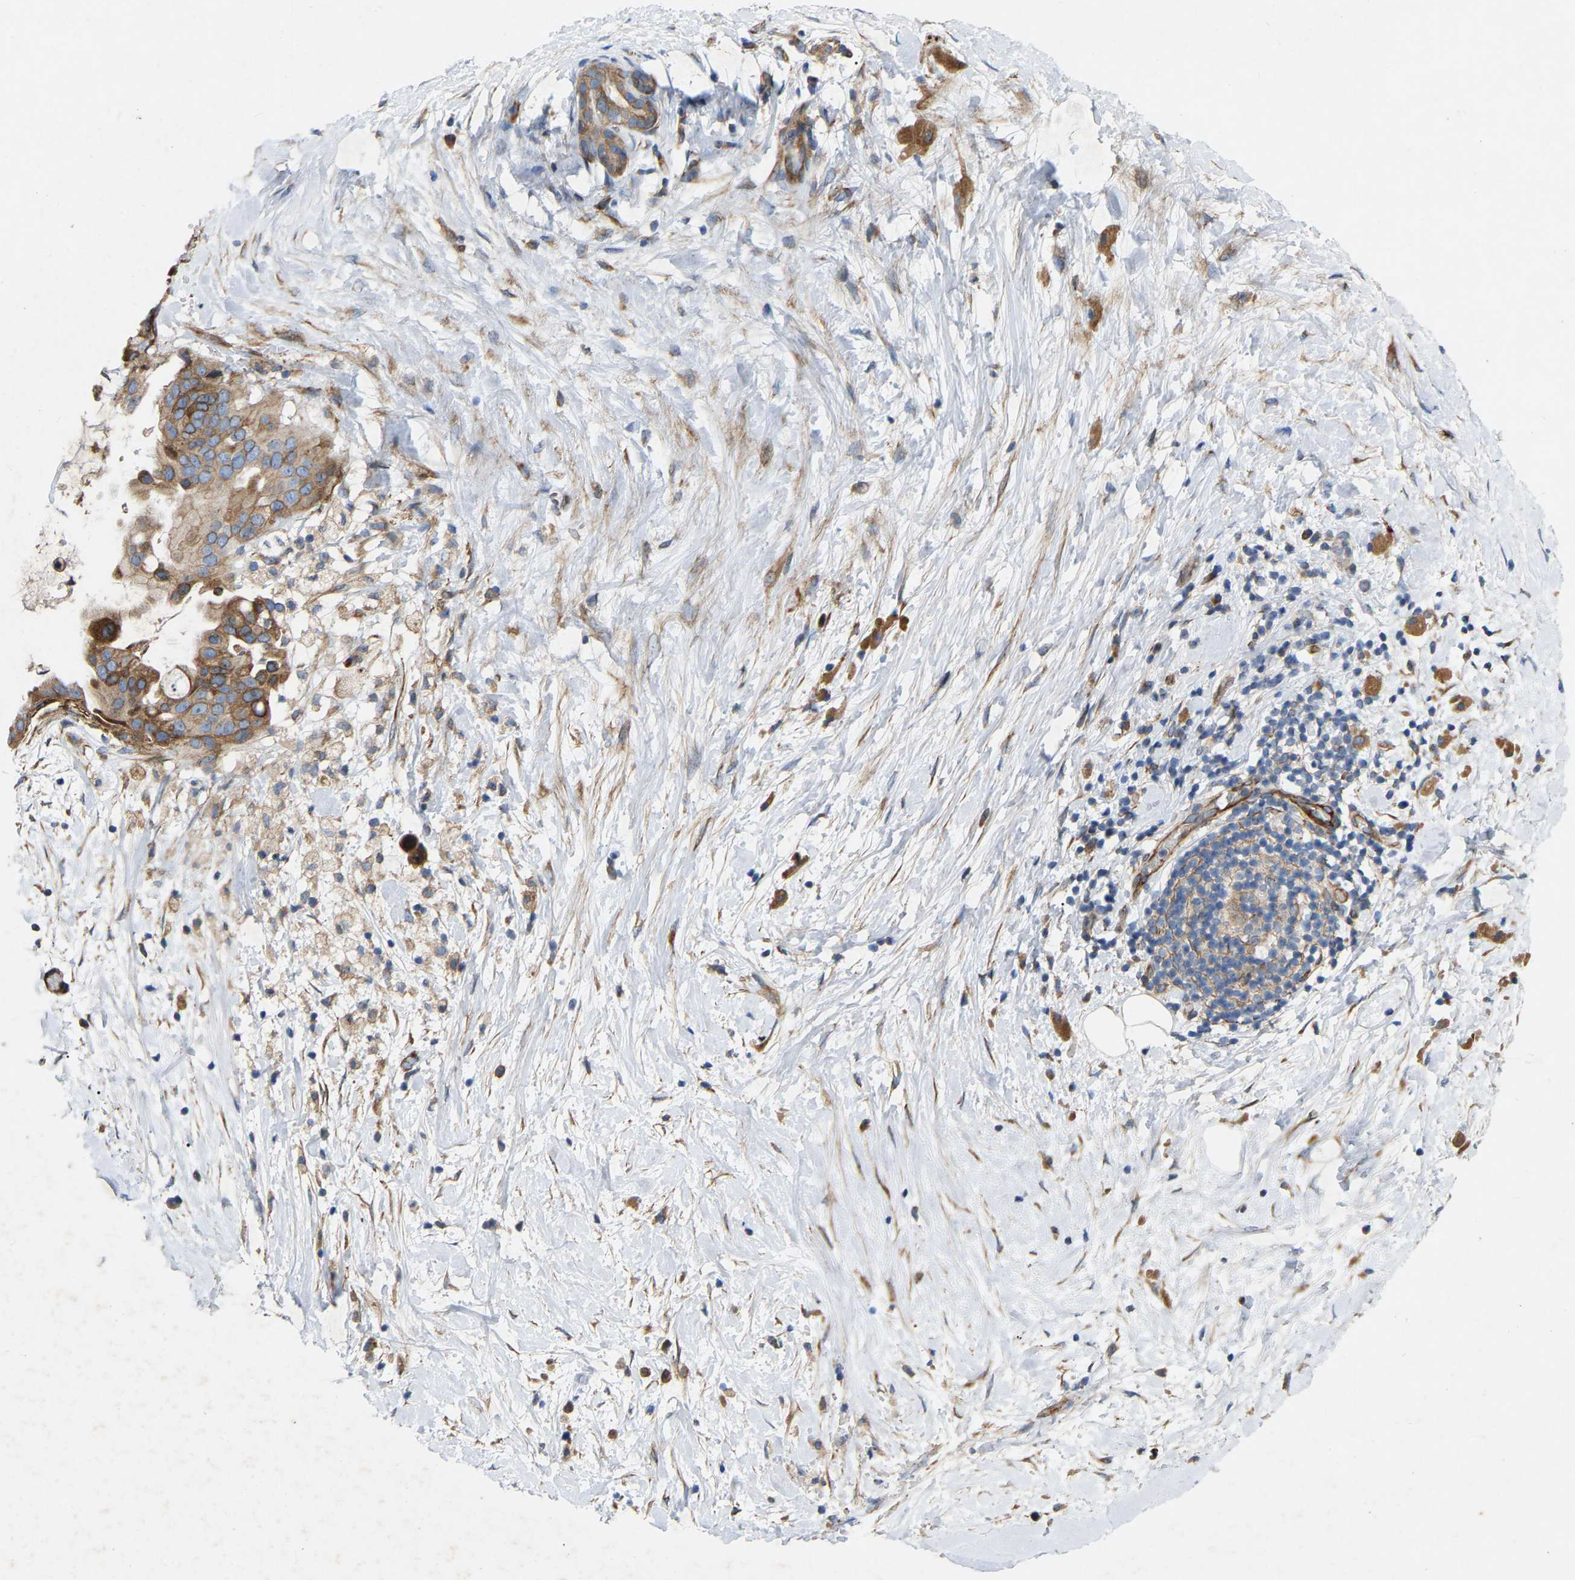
{"staining": {"intensity": "moderate", "quantity": ">75%", "location": "cytoplasmic/membranous"}, "tissue": "pancreatic cancer", "cell_type": "Tumor cells", "image_type": "cancer", "snomed": [{"axis": "morphology", "description": "Adenocarcinoma, NOS"}, {"axis": "topography", "description": "Pancreas"}], "caption": "The immunohistochemical stain shows moderate cytoplasmic/membranous positivity in tumor cells of pancreatic adenocarcinoma tissue.", "gene": "TOR1B", "patient": {"sex": "male", "age": 55}}